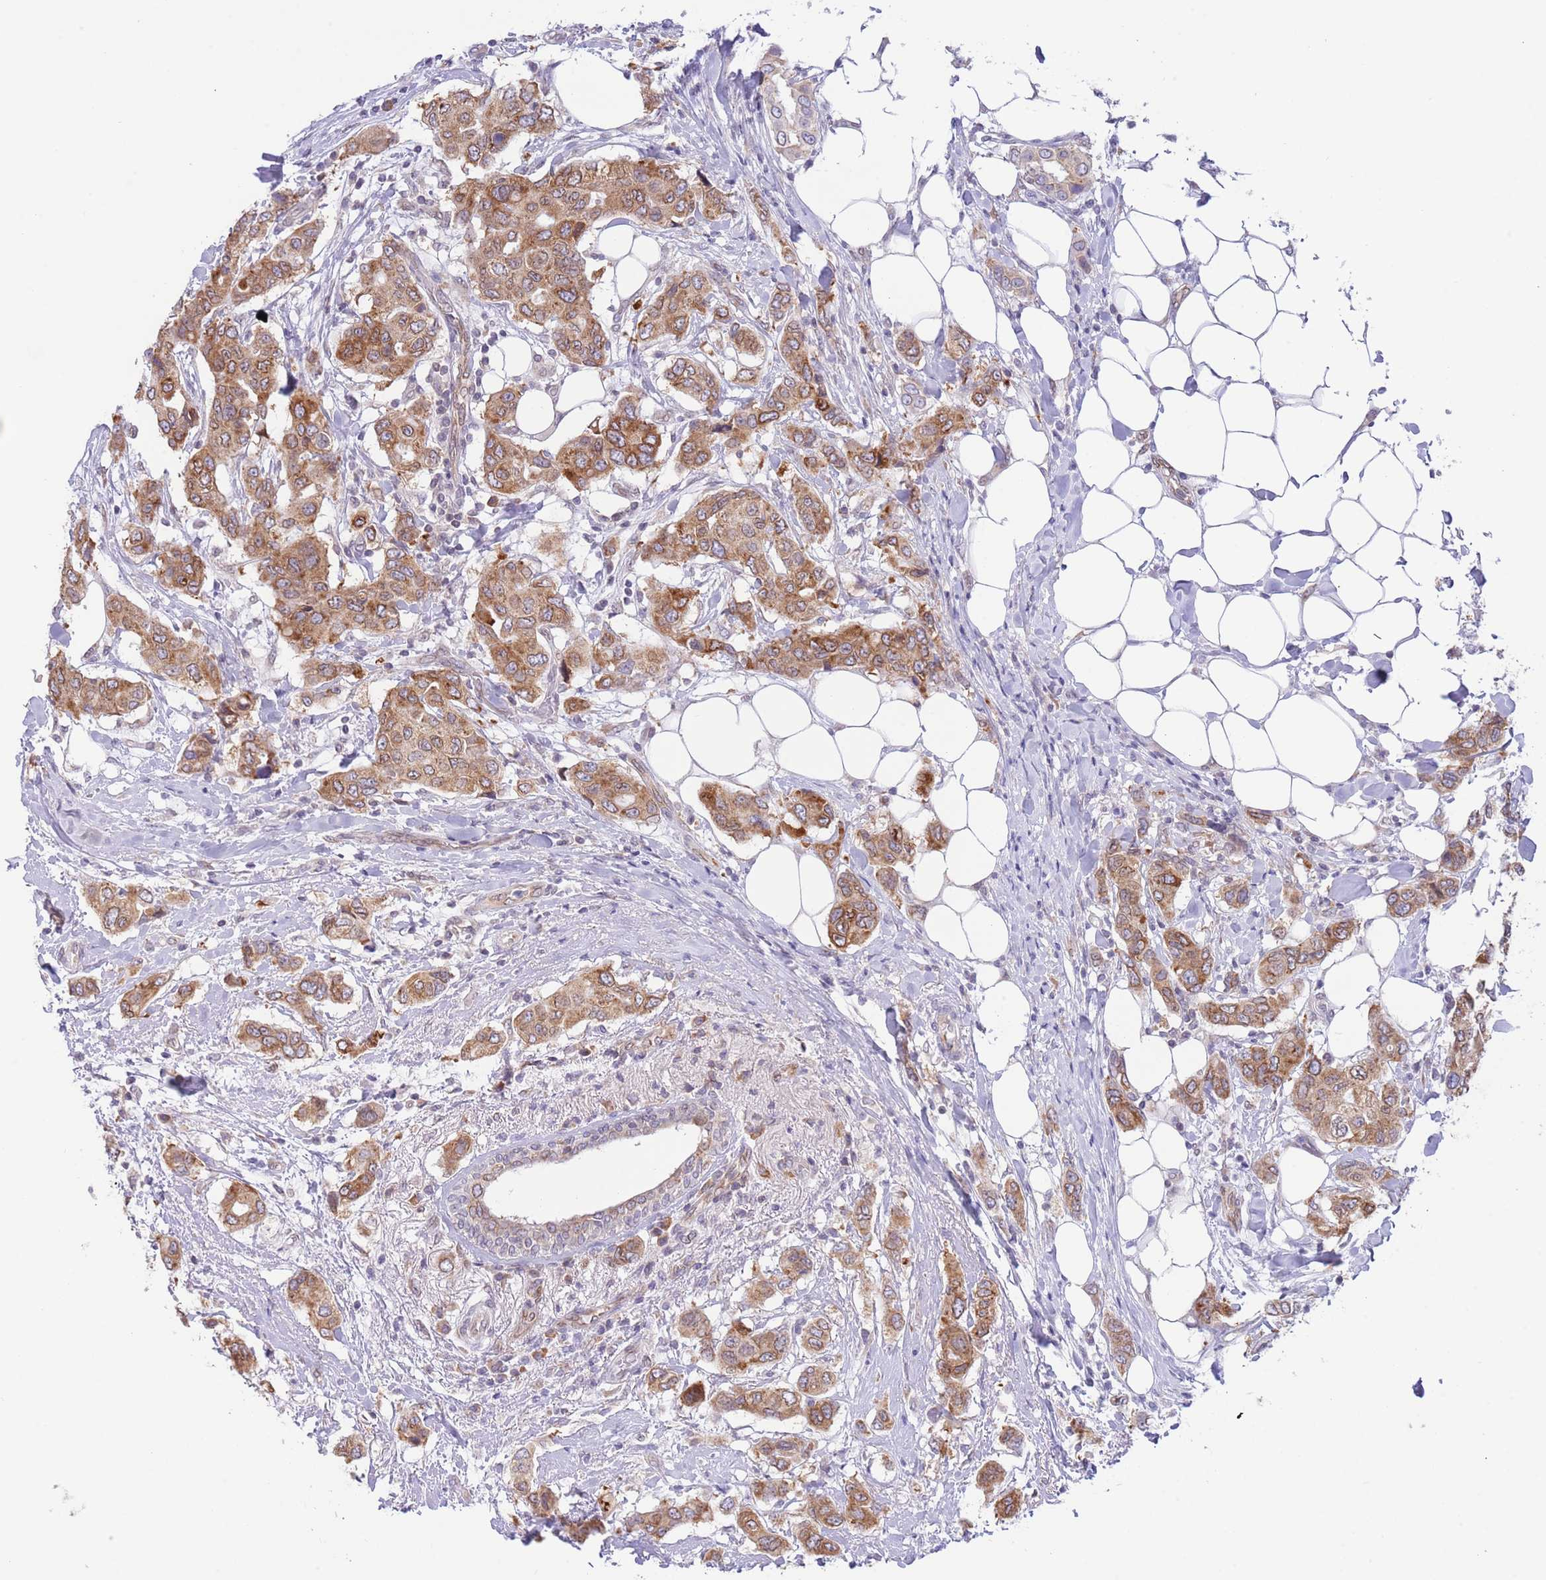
{"staining": {"intensity": "moderate", "quantity": ">75%", "location": "cytoplasmic/membranous"}, "tissue": "breast cancer", "cell_type": "Tumor cells", "image_type": "cancer", "snomed": [{"axis": "morphology", "description": "Lobular carcinoma"}, {"axis": "topography", "description": "Breast"}], "caption": "Immunohistochemical staining of breast cancer exhibits medium levels of moderate cytoplasmic/membranous expression in approximately >75% of tumor cells.", "gene": "EBPL", "patient": {"sex": "female", "age": 51}}